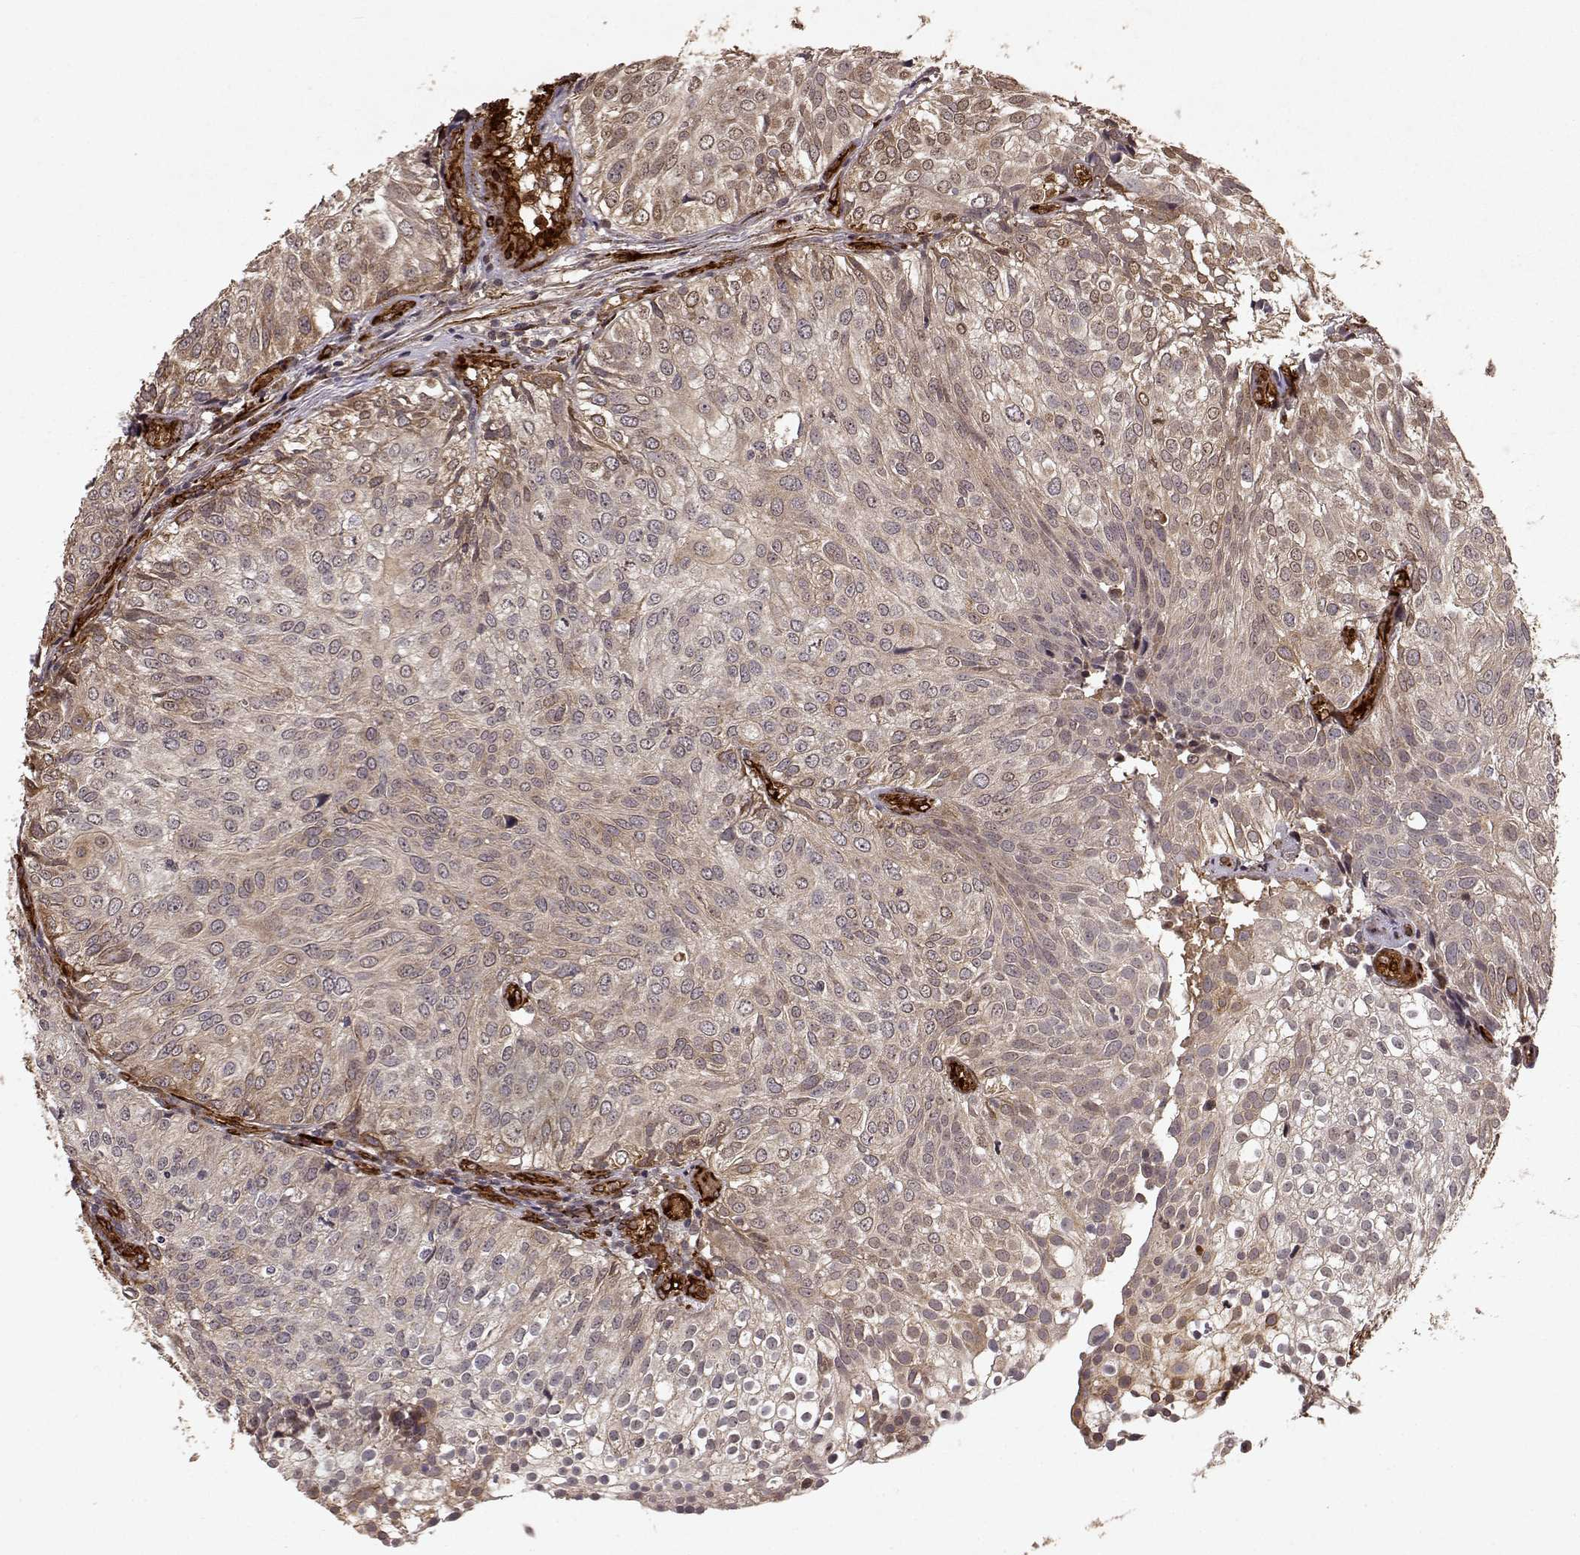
{"staining": {"intensity": "moderate", "quantity": "<25%", "location": "cytoplasmic/membranous"}, "tissue": "urothelial cancer", "cell_type": "Tumor cells", "image_type": "cancer", "snomed": [{"axis": "morphology", "description": "Urothelial carcinoma, High grade"}, {"axis": "topography", "description": "Urinary bladder"}], "caption": "A brown stain shows moderate cytoplasmic/membranous expression of a protein in urothelial cancer tumor cells. (brown staining indicates protein expression, while blue staining denotes nuclei).", "gene": "FSTL1", "patient": {"sex": "female", "age": 79}}